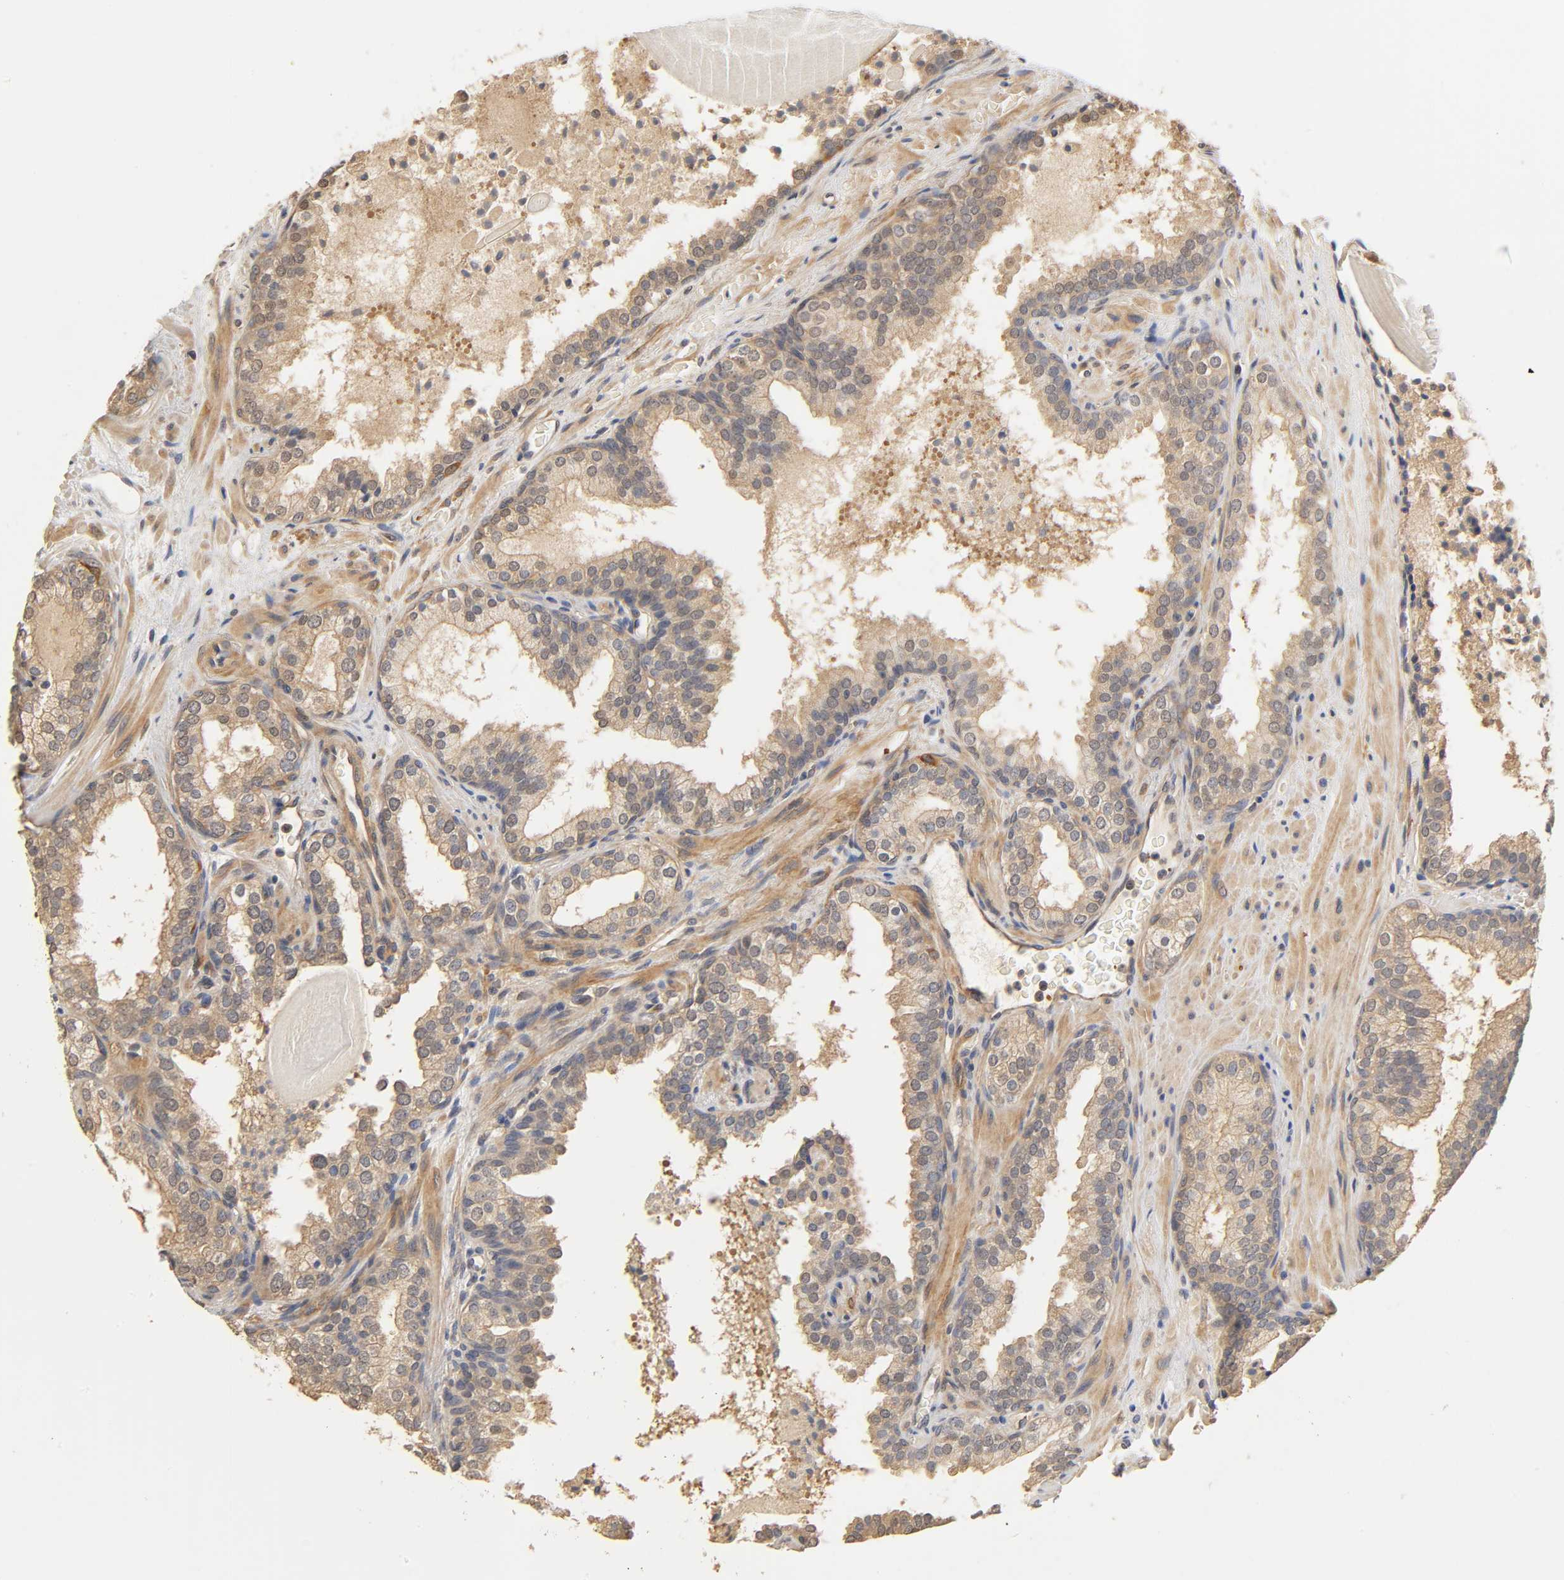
{"staining": {"intensity": "weak", "quantity": ">75%", "location": "cytoplasmic/membranous"}, "tissue": "prostate cancer", "cell_type": "Tumor cells", "image_type": "cancer", "snomed": [{"axis": "morphology", "description": "Adenocarcinoma, Low grade"}, {"axis": "topography", "description": "Prostate"}], "caption": "This is a micrograph of immunohistochemistry (IHC) staining of prostate adenocarcinoma (low-grade), which shows weak expression in the cytoplasmic/membranous of tumor cells.", "gene": "PDE5A", "patient": {"sex": "male", "age": 63}}